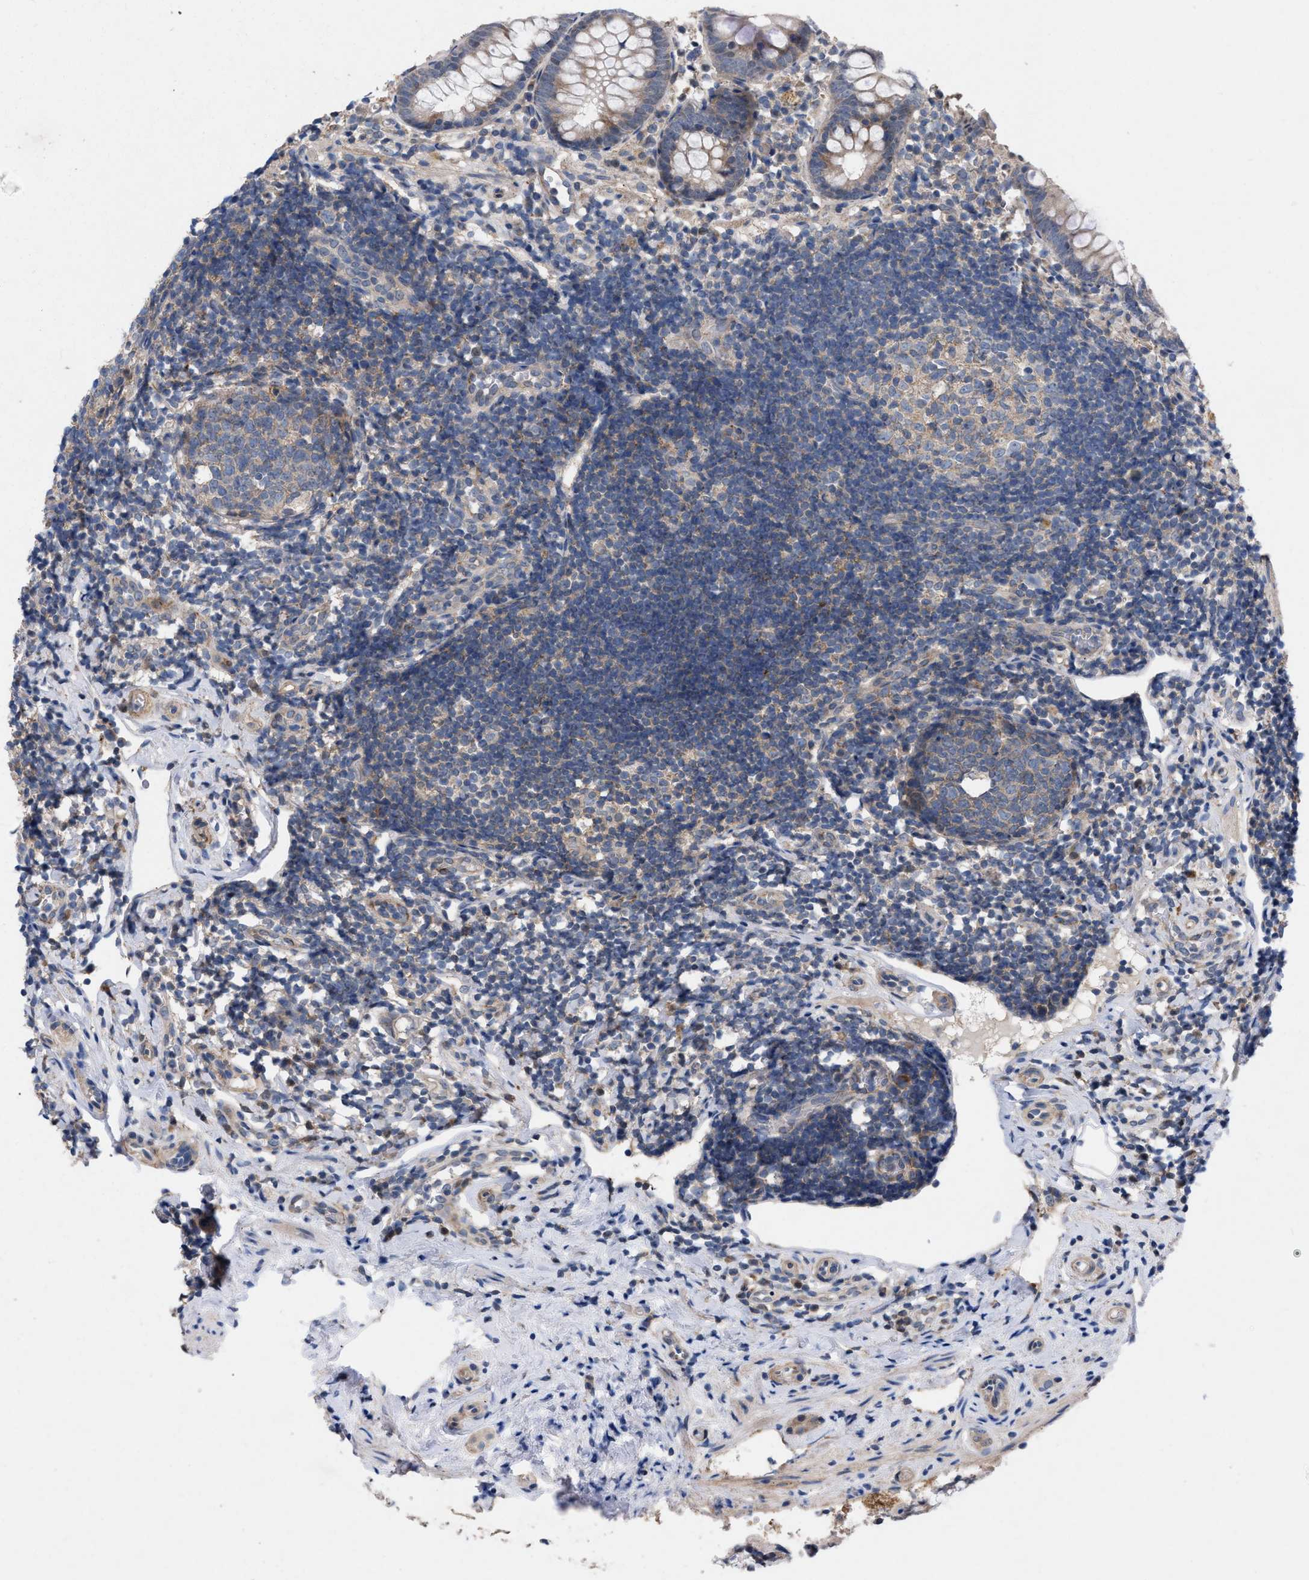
{"staining": {"intensity": "weak", "quantity": "25%-75%", "location": "cytoplasmic/membranous"}, "tissue": "appendix", "cell_type": "Glandular cells", "image_type": "normal", "snomed": [{"axis": "morphology", "description": "Normal tissue, NOS"}, {"axis": "topography", "description": "Appendix"}], "caption": "A brown stain highlights weak cytoplasmic/membranous positivity of a protein in glandular cells of normal appendix. The staining is performed using DAB (3,3'-diaminobenzidine) brown chromogen to label protein expression. The nuclei are counter-stained blue using hematoxylin.", "gene": "TMEM131", "patient": {"sex": "female", "age": 20}}